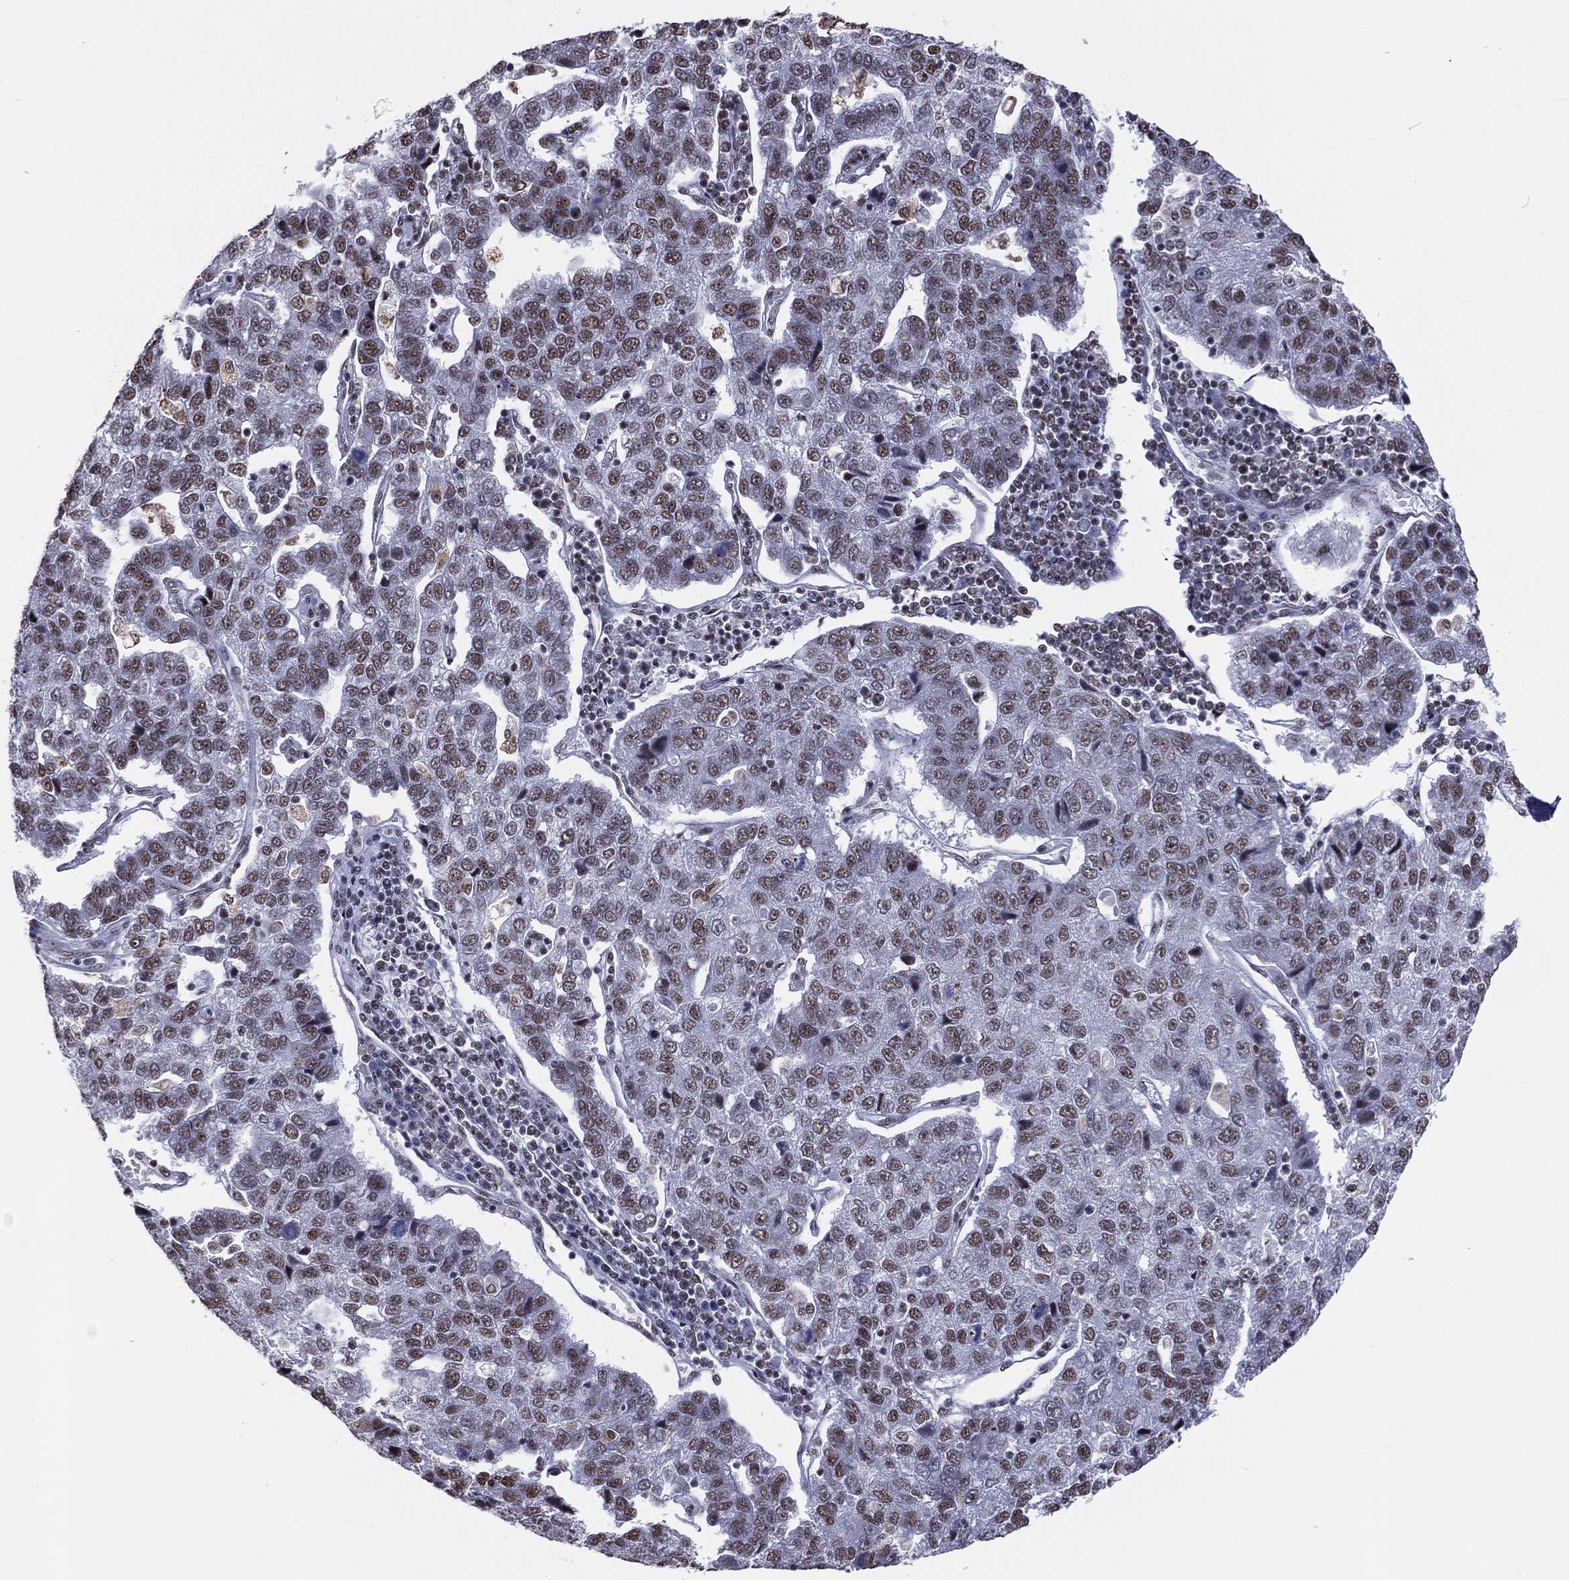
{"staining": {"intensity": "weak", "quantity": ">75%", "location": "nuclear"}, "tissue": "pancreatic cancer", "cell_type": "Tumor cells", "image_type": "cancer", "snomed": [{"axis": "morphology", "description": "Adenocarcinoma, NOS"}, {"axis": "topography", "description": "Pancreas"}], "caption": "IHC micrograph of neoplastic tissue: pancreatic adenocarcinoma stained using immunohistochemistry (IHC) demonstrates low levels of weak protein expression localized specifically in the nuclear of tumor cells, appearing as a nuclear brown color.", "gene": "ZNF7", "patient": {"sex": "female", "age": 61}}